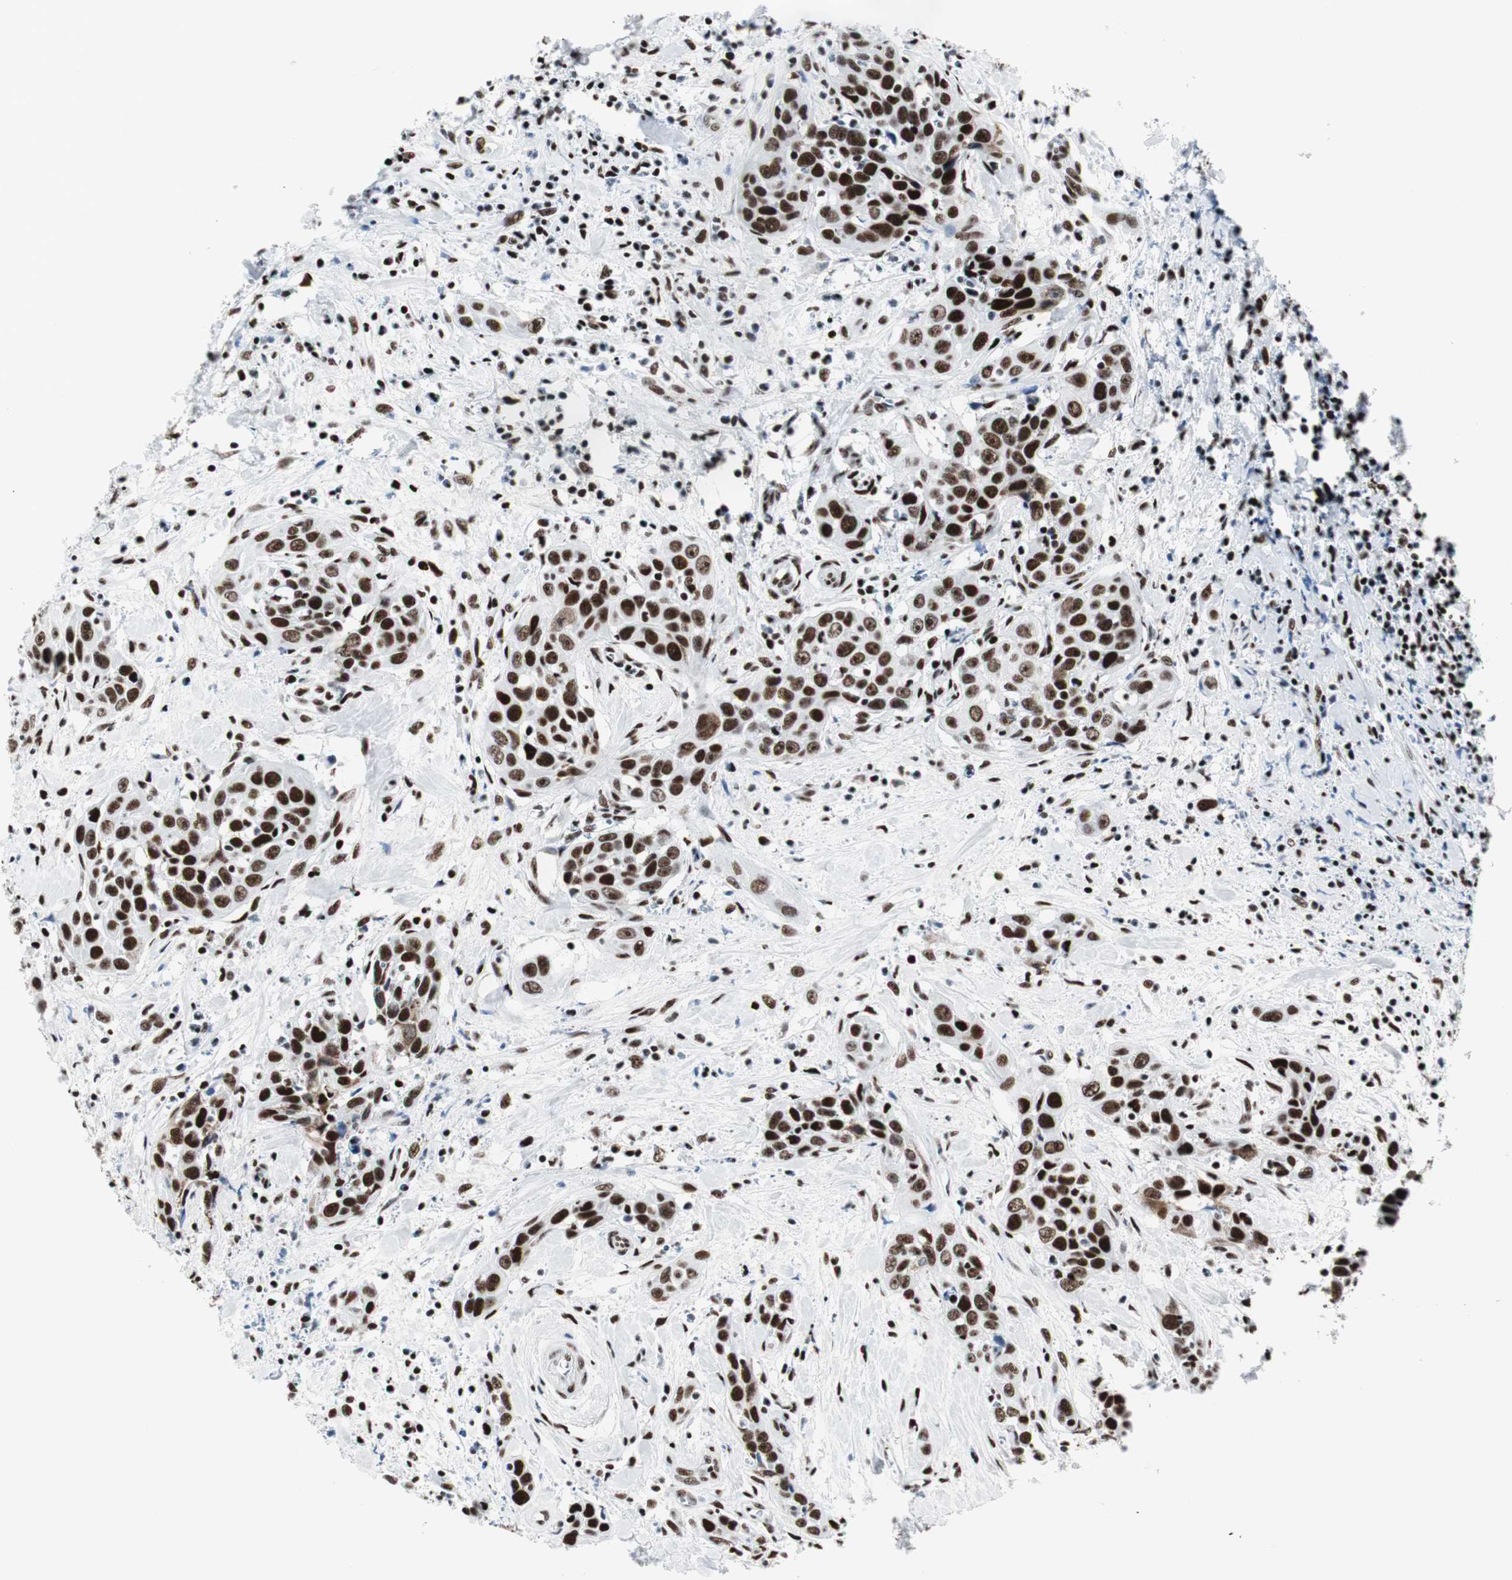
{"staining": {"intensity": "strong", "quantity": ">75%", "location": "nuclear"}, "tissue": "head and neck cancer", "cell_type": "Tumor cells", "image_type": "cancer", "snomed": [{"axis": "morphology", "description": "Squamous cell carcinoma, NOS"}, {"axis": "topography", "description": "Oral tissue"}, {"axis": "topography", "description": "Head-Neck"}], "caption": "Strong nuclear protein expression is seen in approximately >75% of tumor cells in head and neck cancer (squamous cell carcinoma). The staining was performed using DAB to visualize the protein expression in brown, while the nuclei were stained in blue with hematoxylin (Magnification: 20x).", "gene": "NCL", "patient": {"sex": "female", "age": 50}}